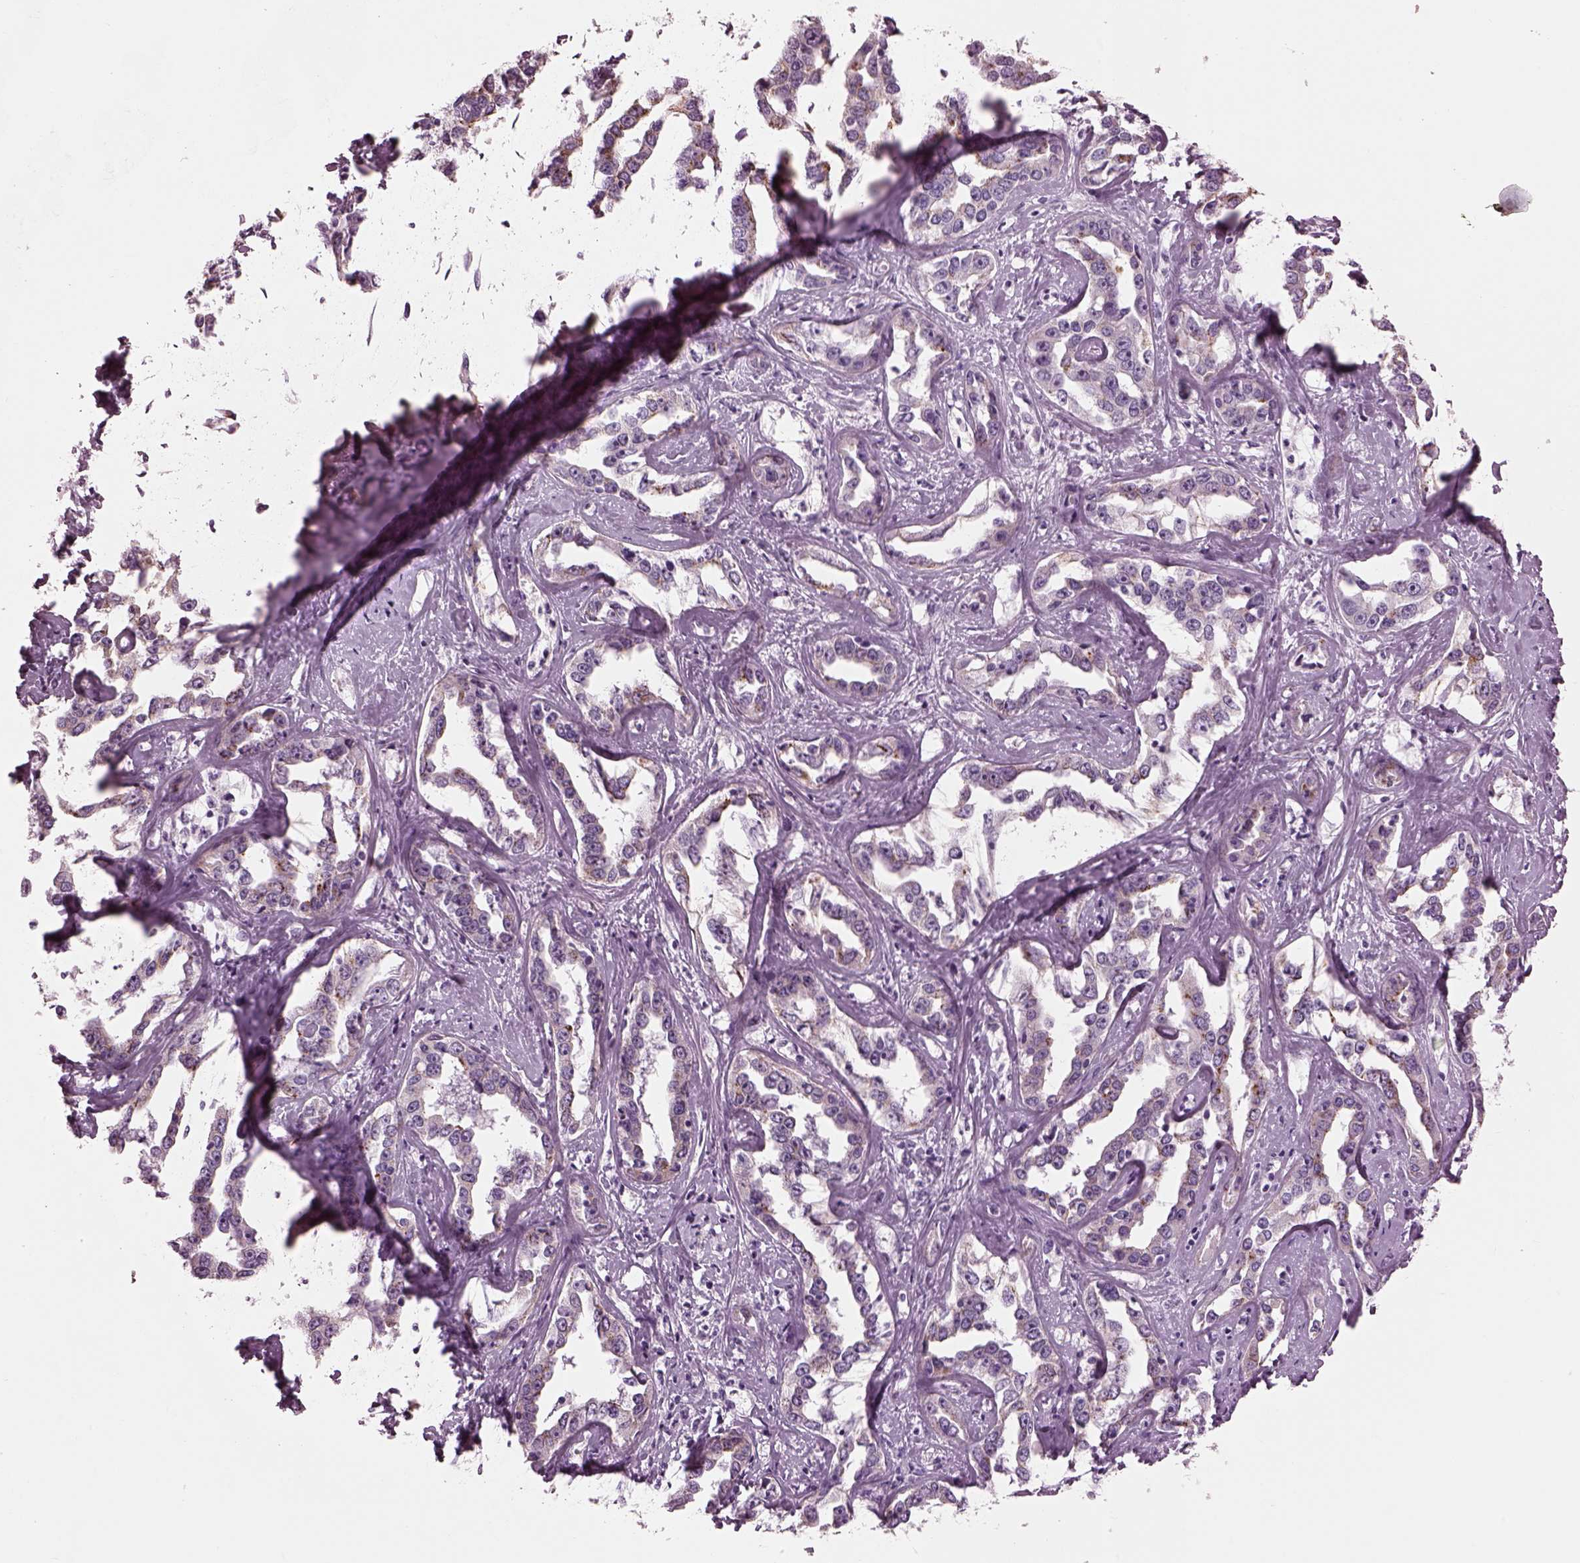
{"staining": {"intensity": "moderate", "quantity": "<25%", "location": "cytoplasmic/membranous"}, "tissue": "liver cancer", "cell_type": "Tumor cells", "image_type": "cancer", "snomed": [{"axis": "morphology", "description": "Cholangiocarcinoma"}, {"axis": "topography", "description": "Liver"}], "caption": "Immunohistochemistry (DAB) staining of human liver cholangiocarcinoma shows moderate cytoplasmic/membranous protein expression in about <25% of tumor cells.", "gene": "BFSP1", "patient": {"sex": "male", "age": 59}}